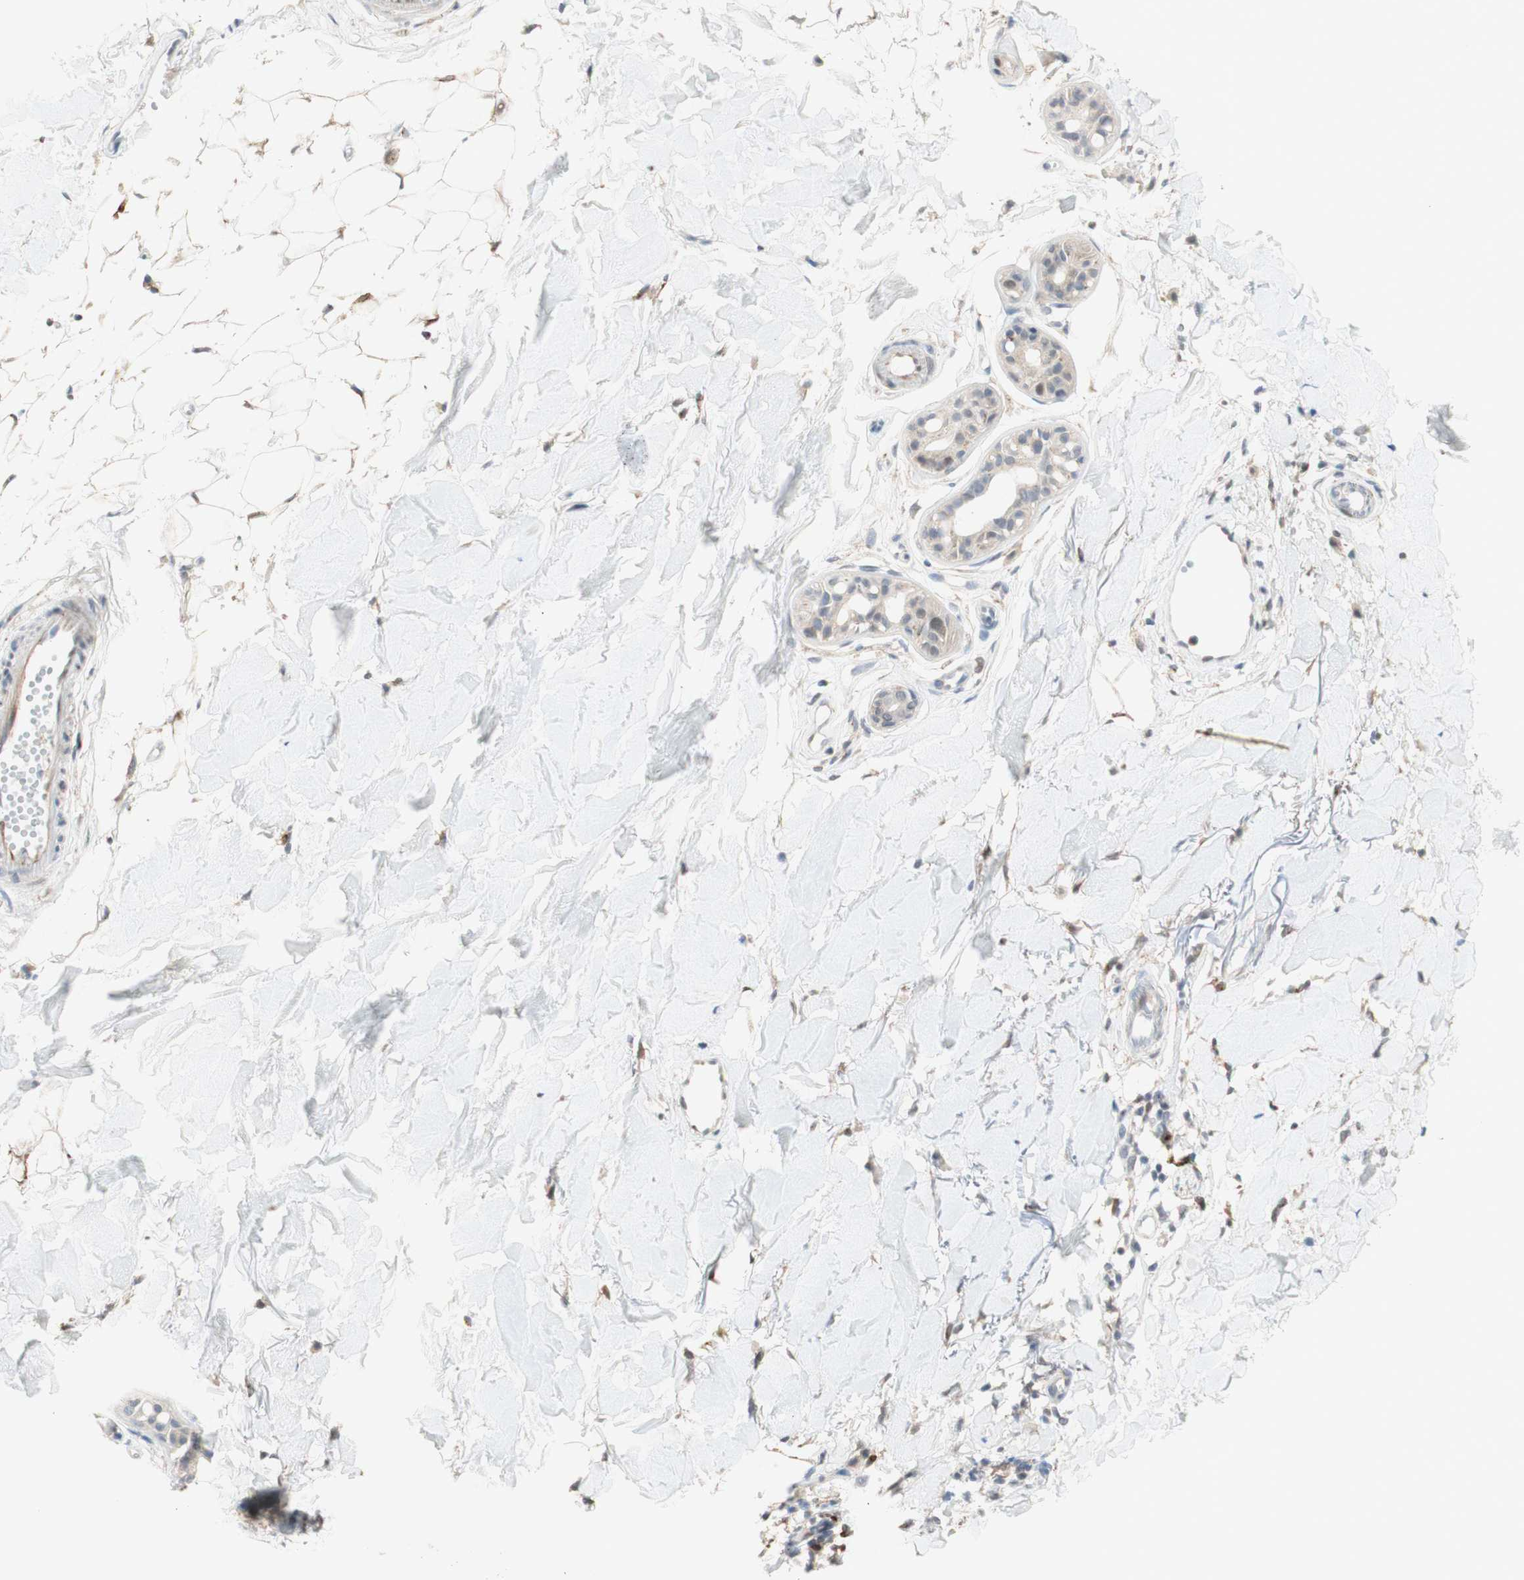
{"staining": {"intensity": "negative", "quantity": "none", "location": "none"}, "tissue": "skin cancer", "cell_type": "Tumor cells", "image_type": "cancer", "snomed": [{"axis": "morphology", "description": "Basal cell carcinoma"}, {"axis": "topography", "description": "Skin"}], "caption": "Immunohistochemistry of human skin cancer (basal cell carcinoma) demonstrates no expression in tumor cells. (DAB immunohistochemistry with hematoxylin counter stain).", "gene": "GAPT", "patient": {"sex": "female", "age": 58}}